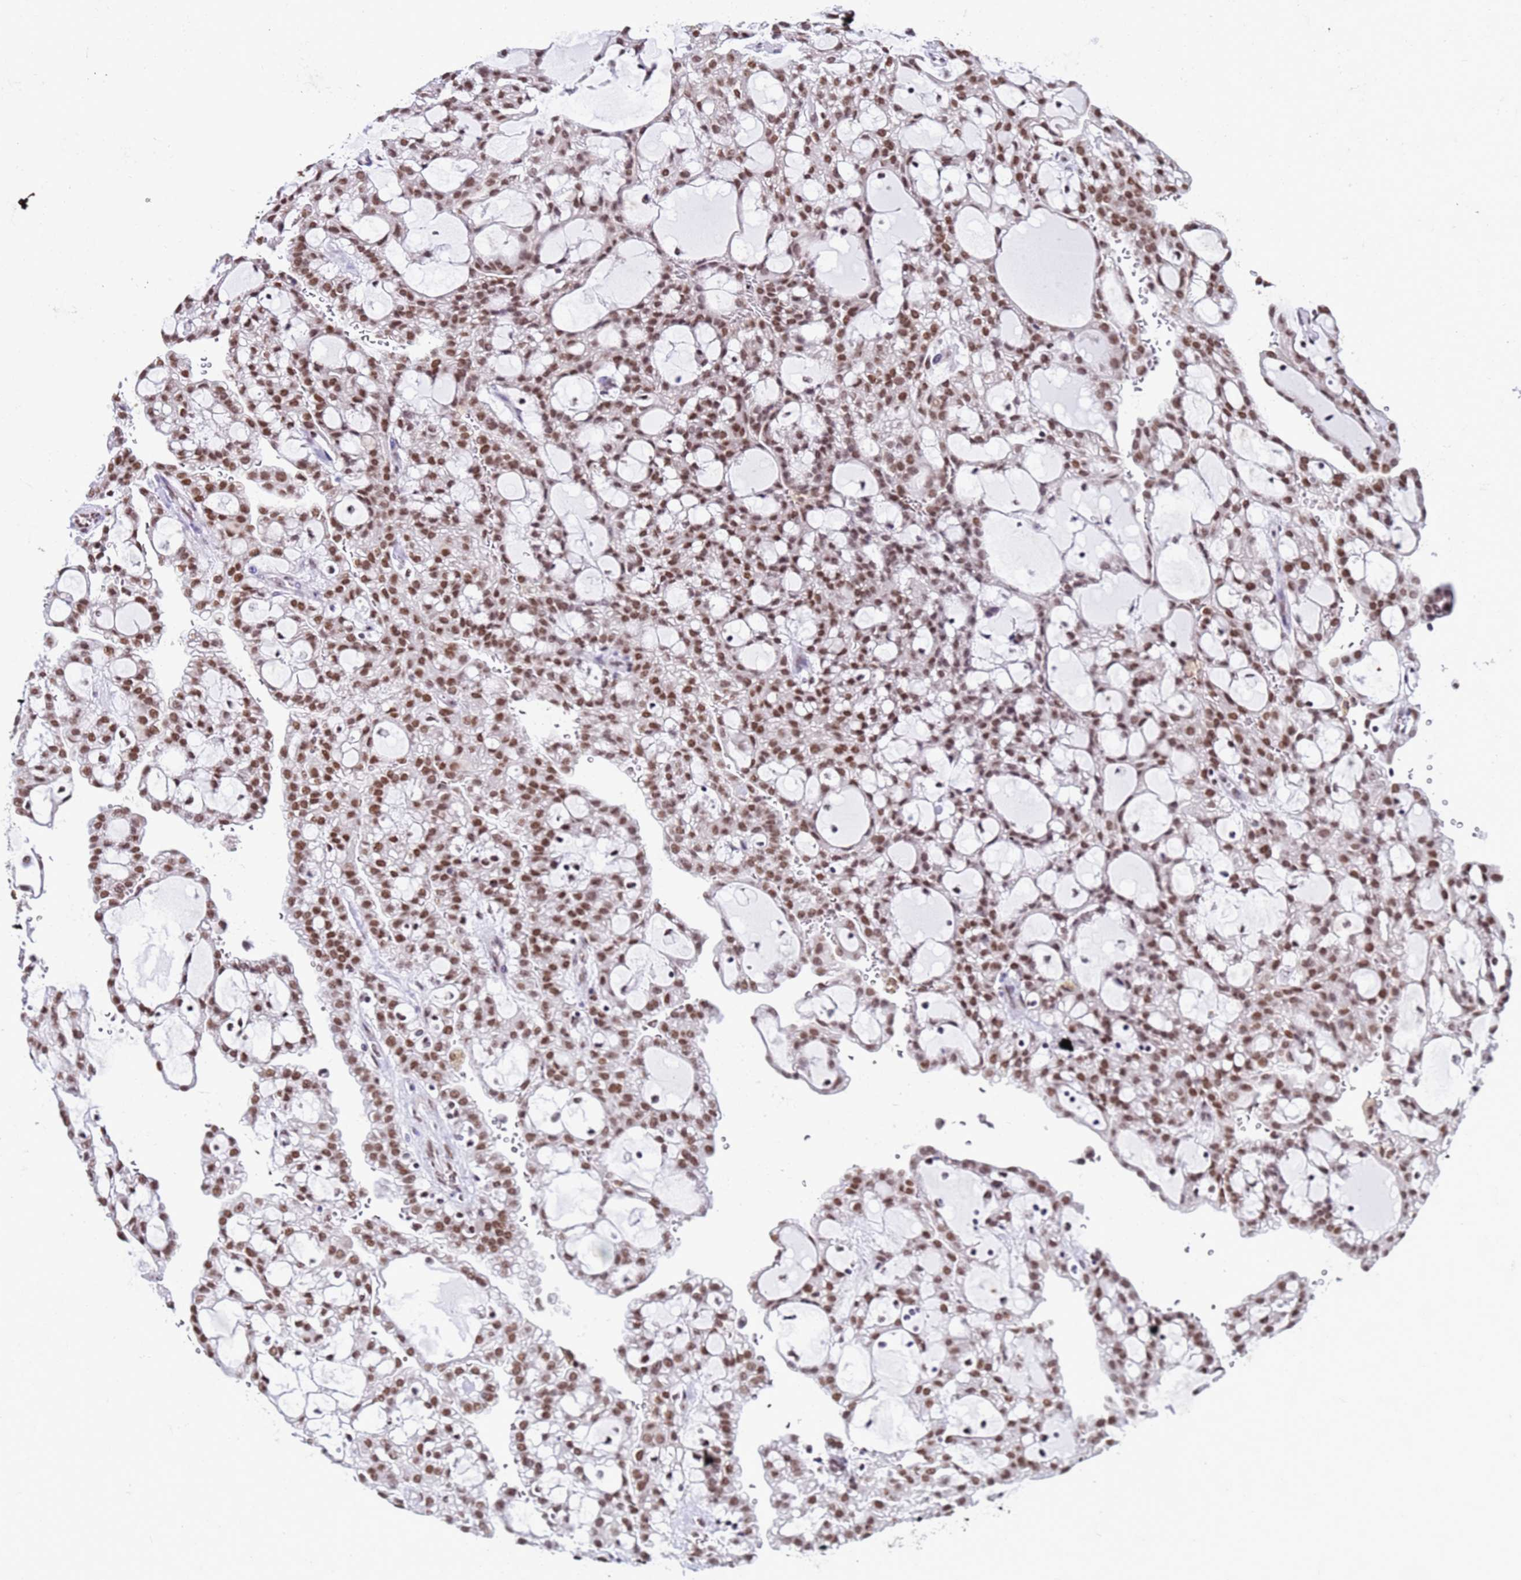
{"staining": {"intensity": "moderate", "quantity": ">75%", "location": "nuclear"}, "tissue": "renal cancer", "cell_type": "Tumor cells", "image_type": "cancer", "snomed": [{"axis": "morphology", "description": "Adenocarcinoma, NOS"}, {"axis": "topography", "description": "Kidney"}], "caption": "This photomicrograph displays adenocarcinoma (renal) stained with immunohistochemistry to label a protein in brown. The nuclear of tumor cells show moderate positivity for the protein. Nuclei are counter-stained blue.", "gene": "FAM170B", "patient": {"sex": "male", "age": 63}}